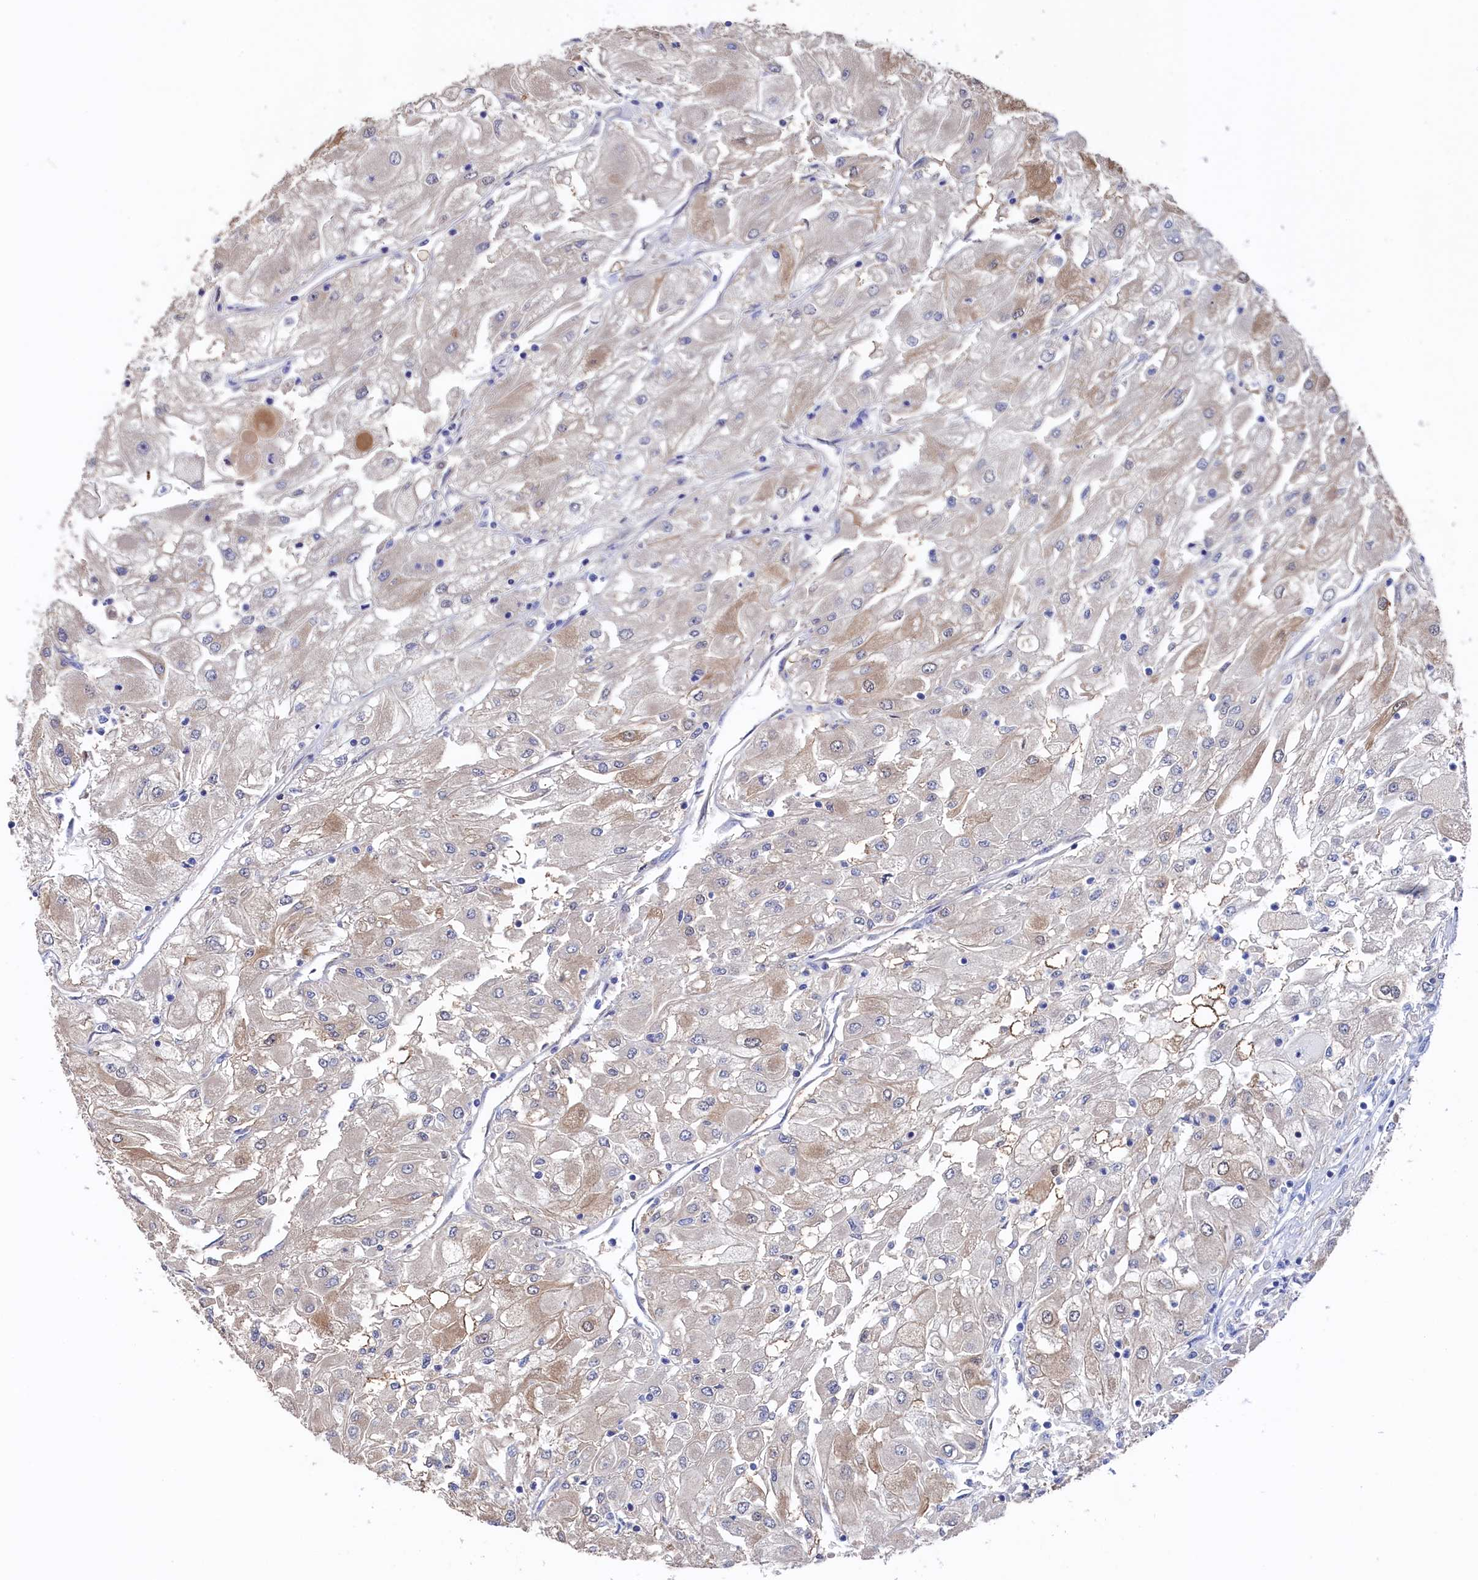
{"staining": {"intensity": "weak", "quantity": "<25%", "location": "cytoplasmic/membranous"}, "tissue": "renal cancer", "cell_type": "Tumor cells", "image_type": "cancer", "snomed": [{"axis": "morphology", "description": "Adenocarcinoma, NOS"}, {"axis": "topography", "description": "Kidney"}], "caption": "Renal cancer (adenocarcinoma) was stained to show a protein in brown. There is no significant expression in tumor cells.", "gene": "C11orf54", "patient": {"sex": "male", "age": 80}}